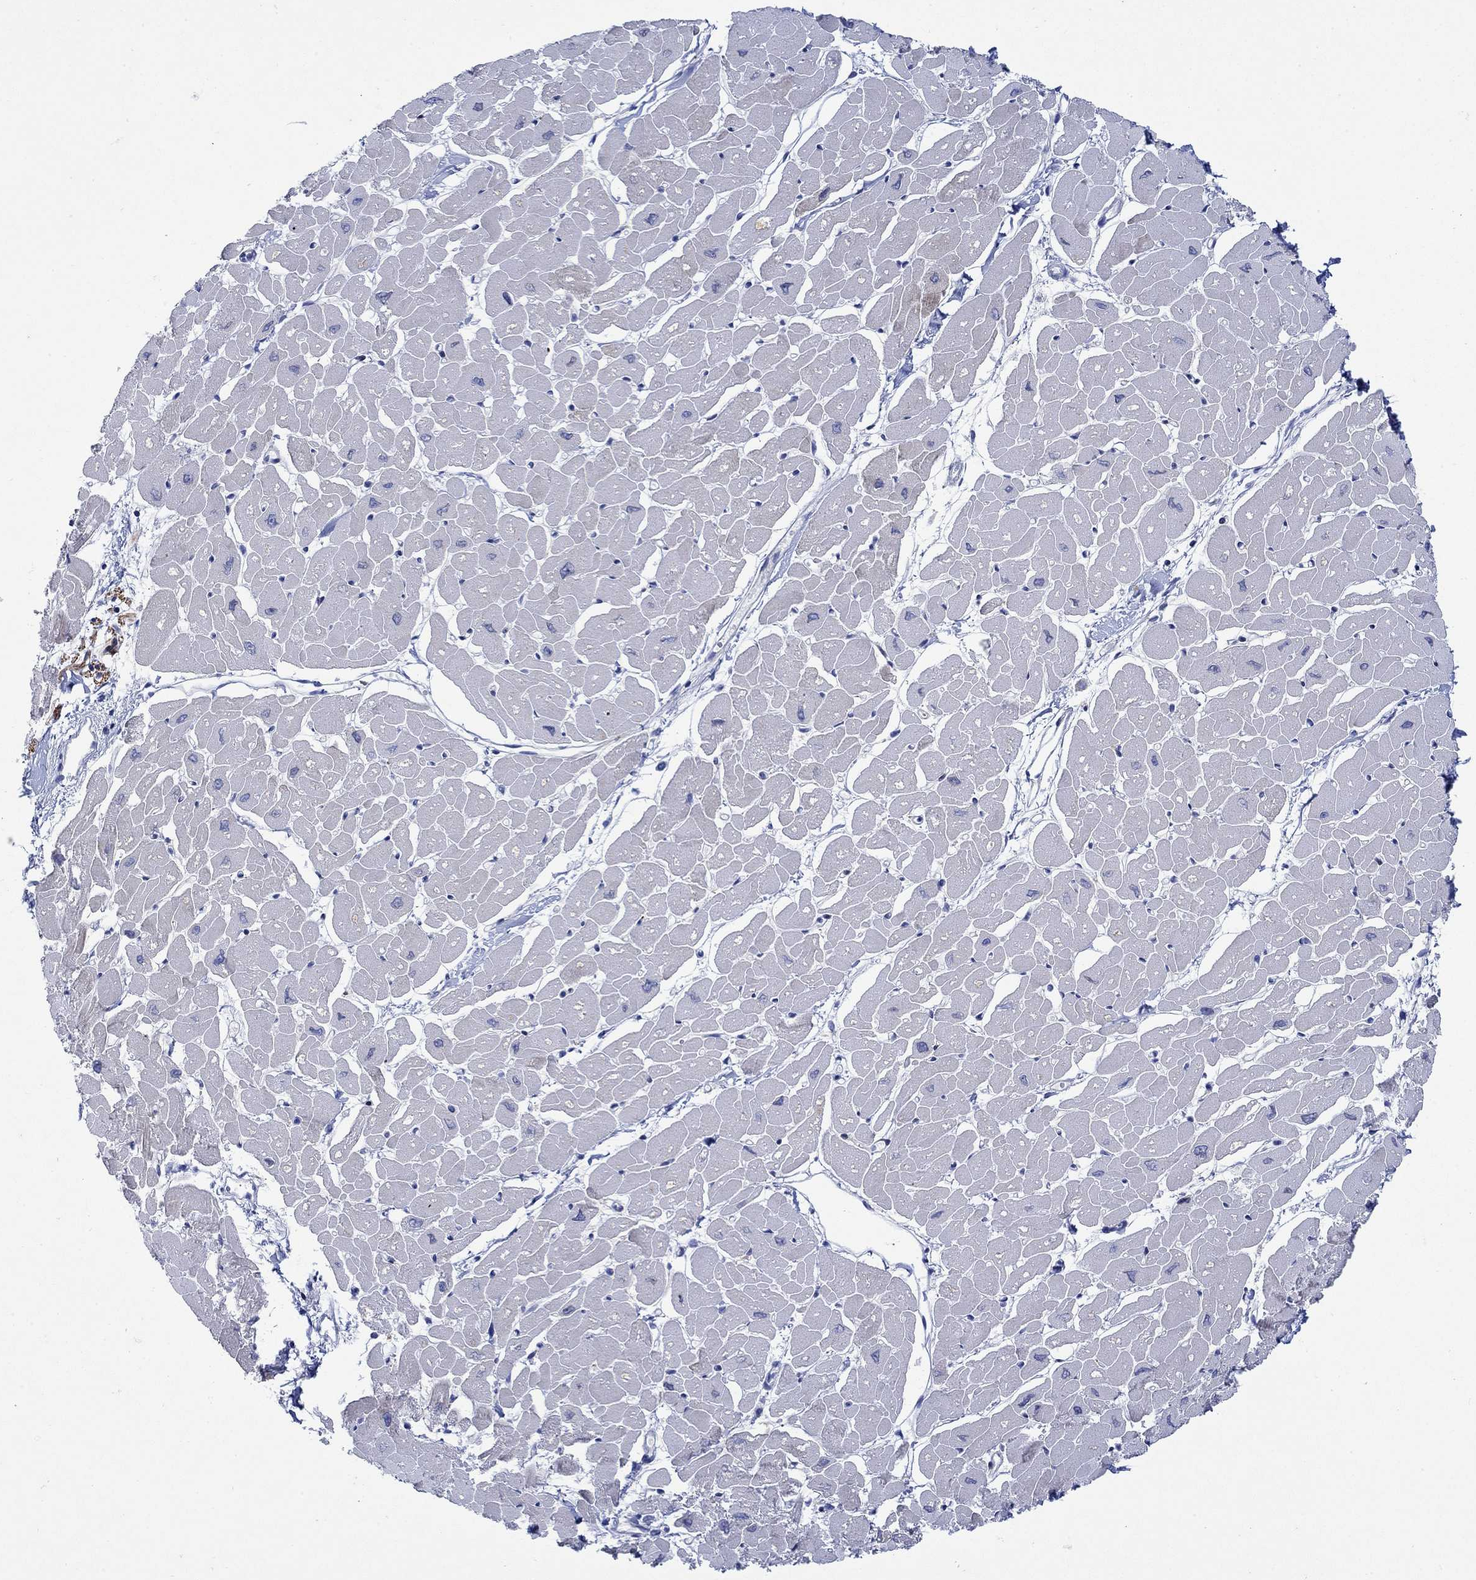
{"staining": {"intensity": "negative", "quantity": "none", "location": "none"}, "tissue": "heart muscle", "cell_type": "Cardiomyocytes", "image_type": "normal", "snomed": [{"axis": "morphology", "description": "Normal tissue, NOS"}, {"axis": "topography", "description": "Heart"}], "caption": "This is an immunohistochemistry (IHC) photomicrograph of unremarkable heart muscle. There is no staining in cardiomyocytes.", "gene": "KSR2", "patient": {"sex": "male", "age": 57}}